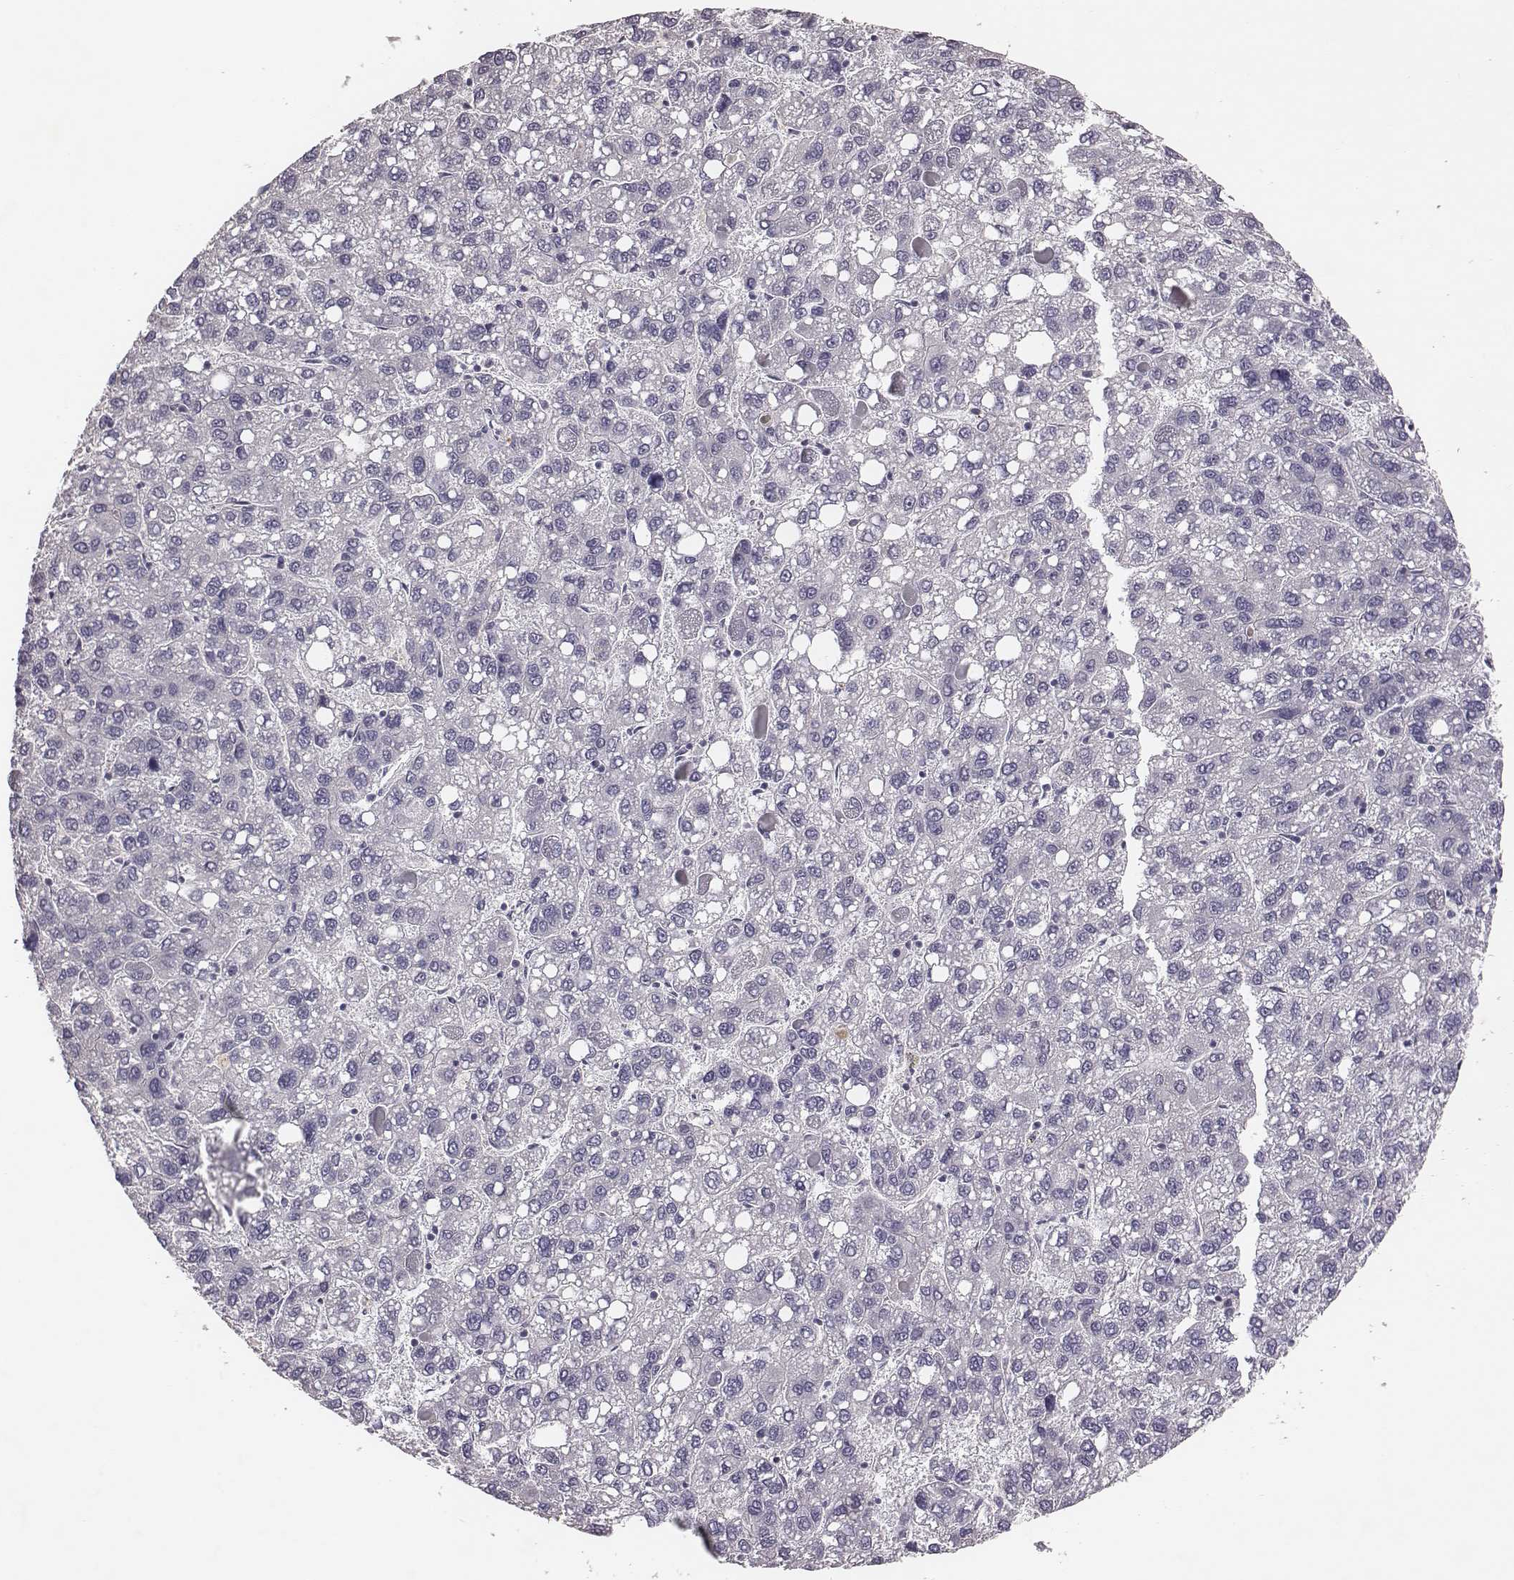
{"staining": {"intensity": "negative", "quantity": "none", "location": "none"}, "tissue": "liver cancer", "cell_type": "Tumor cells", "image_type": "cancer", "snomed": [{"axis": "morphology", "description": "Carcinoma, Hepatocellular, NOS"}, {"axis": "topography", "description": "Liver"}], "caption": "Liver cancer was stained to show a protein in brown. There is no significant expression in tumor cells.", "gene": "SCARF1", "patient": {"sex": "female", "age": 82}}